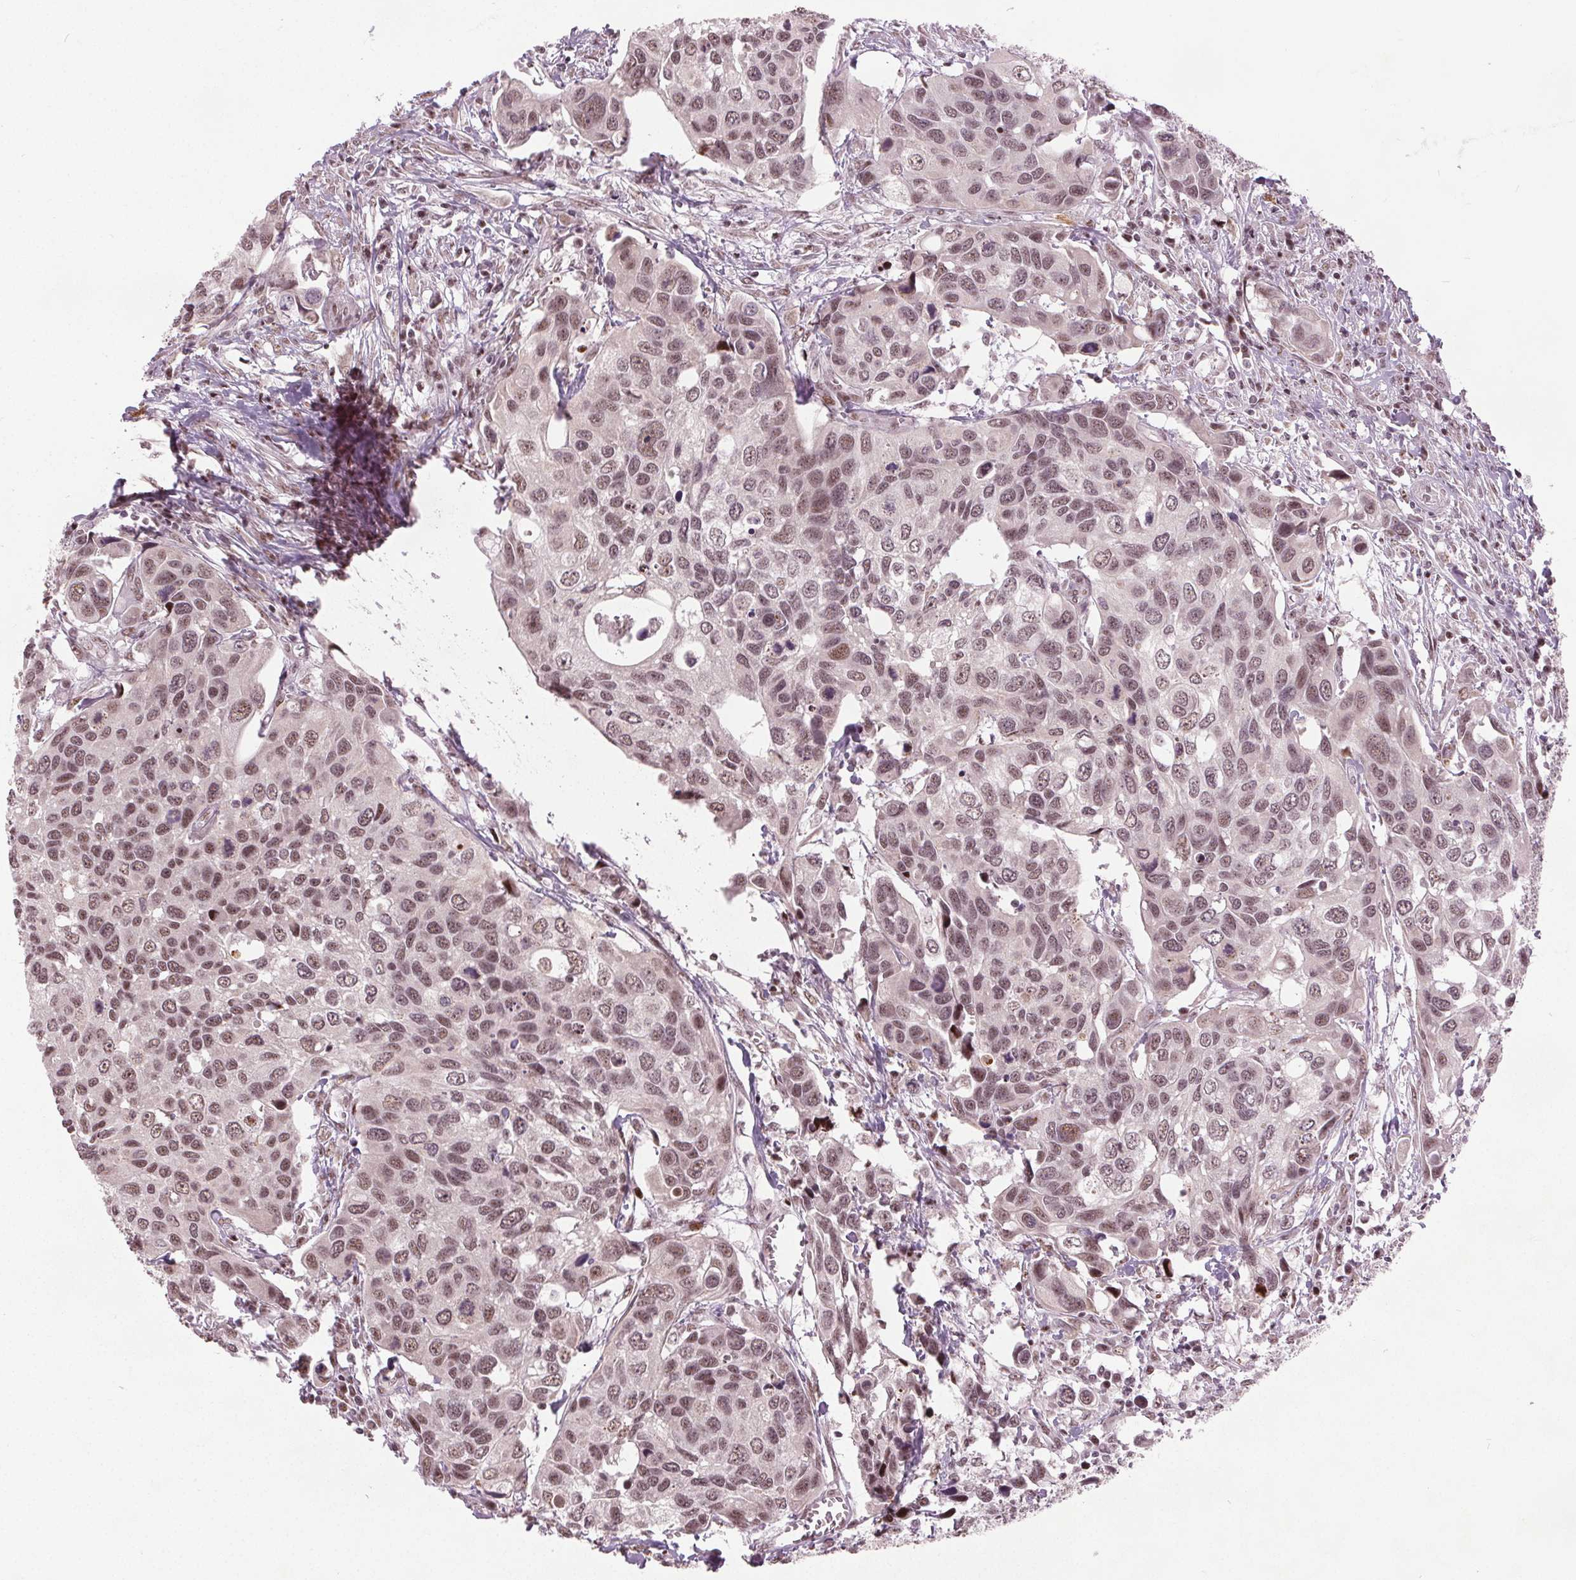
{"staining": {"intensity": "moderate", "quantity": ">75%", "location": "nuclear"}, "tissue": "urothelial cancer", "cell_type": "Tumor cells", "image_type": "cancer", "snomed": [{"axis": "morphology", "description": "Urothelial carcinoma, High grade"}, {"axis": "topography", "description": "Urinary bladder"}], "caption": "IHC of human urothelial cancer shows medium levels of moderate nuclear expression in approximately >75% of tumor cells.", "gene": "TTC34", "patient": {"sex": "male", "age": 60}}